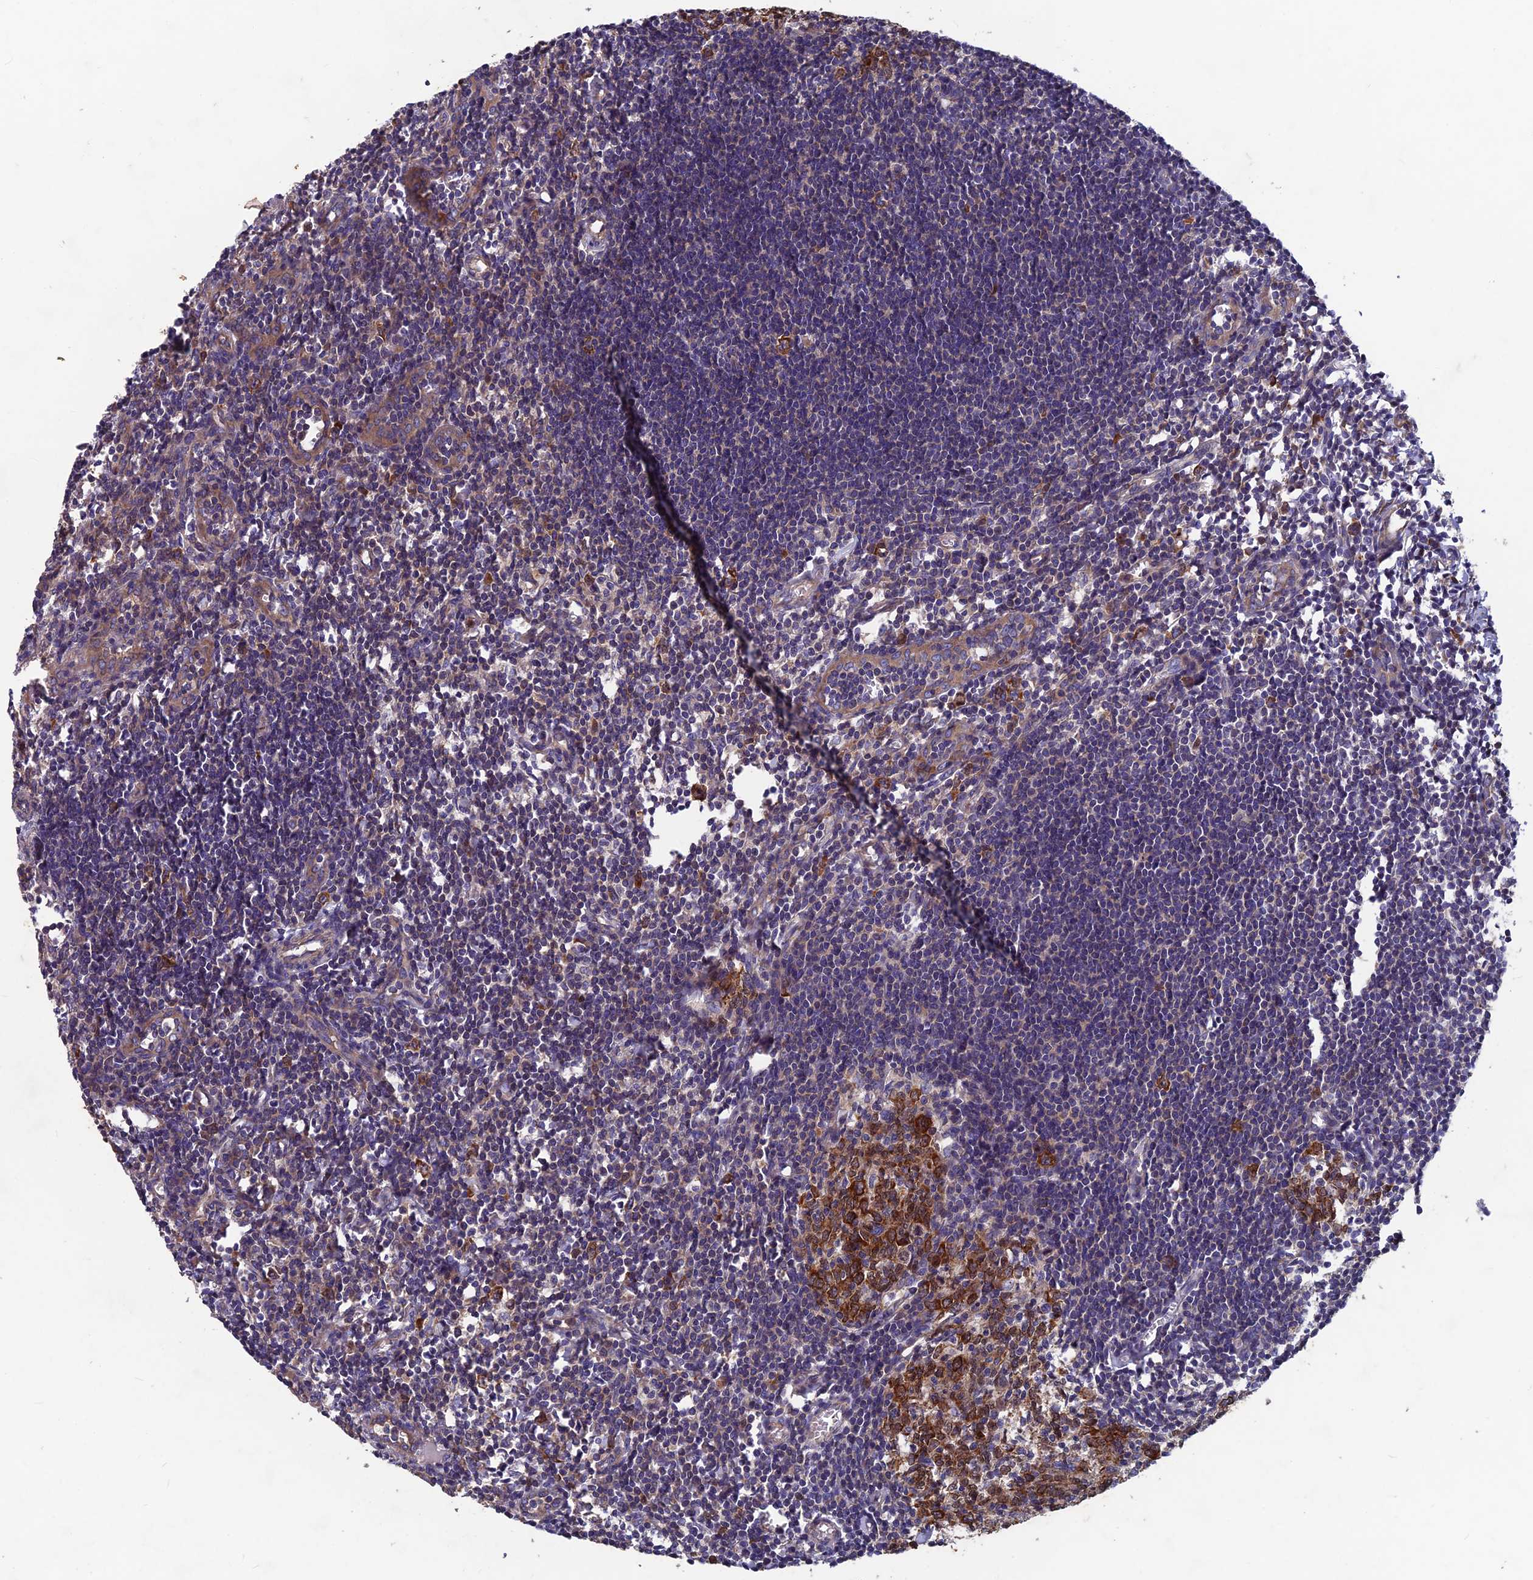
{"staining": {"intensity": "strong", "quantity": "25%-75%", "location": "cytoplasmic/membranous"}, "tissue": "lymph node", "cell_type": "Germinal center cells", "image_type": "normal", "snomed": [{"axis": "morphology", "description": "Normal tissue, NOS"}, {"axis": "morphology", "description": "Malignant melanoma, Metastatic site"}, {"axis": "topography", "description": "Lymph node"}], "caption": "Germinal center cells exhibit high levels of strong cytoplasmic/membranous positivity in approximately 25%-75% of cells in benign human lymph node. (Brightfield microscopy of DAB IHC at high magnification).", "gene": "NCAPG", "patient": {"sex": "male", "age": 41}}